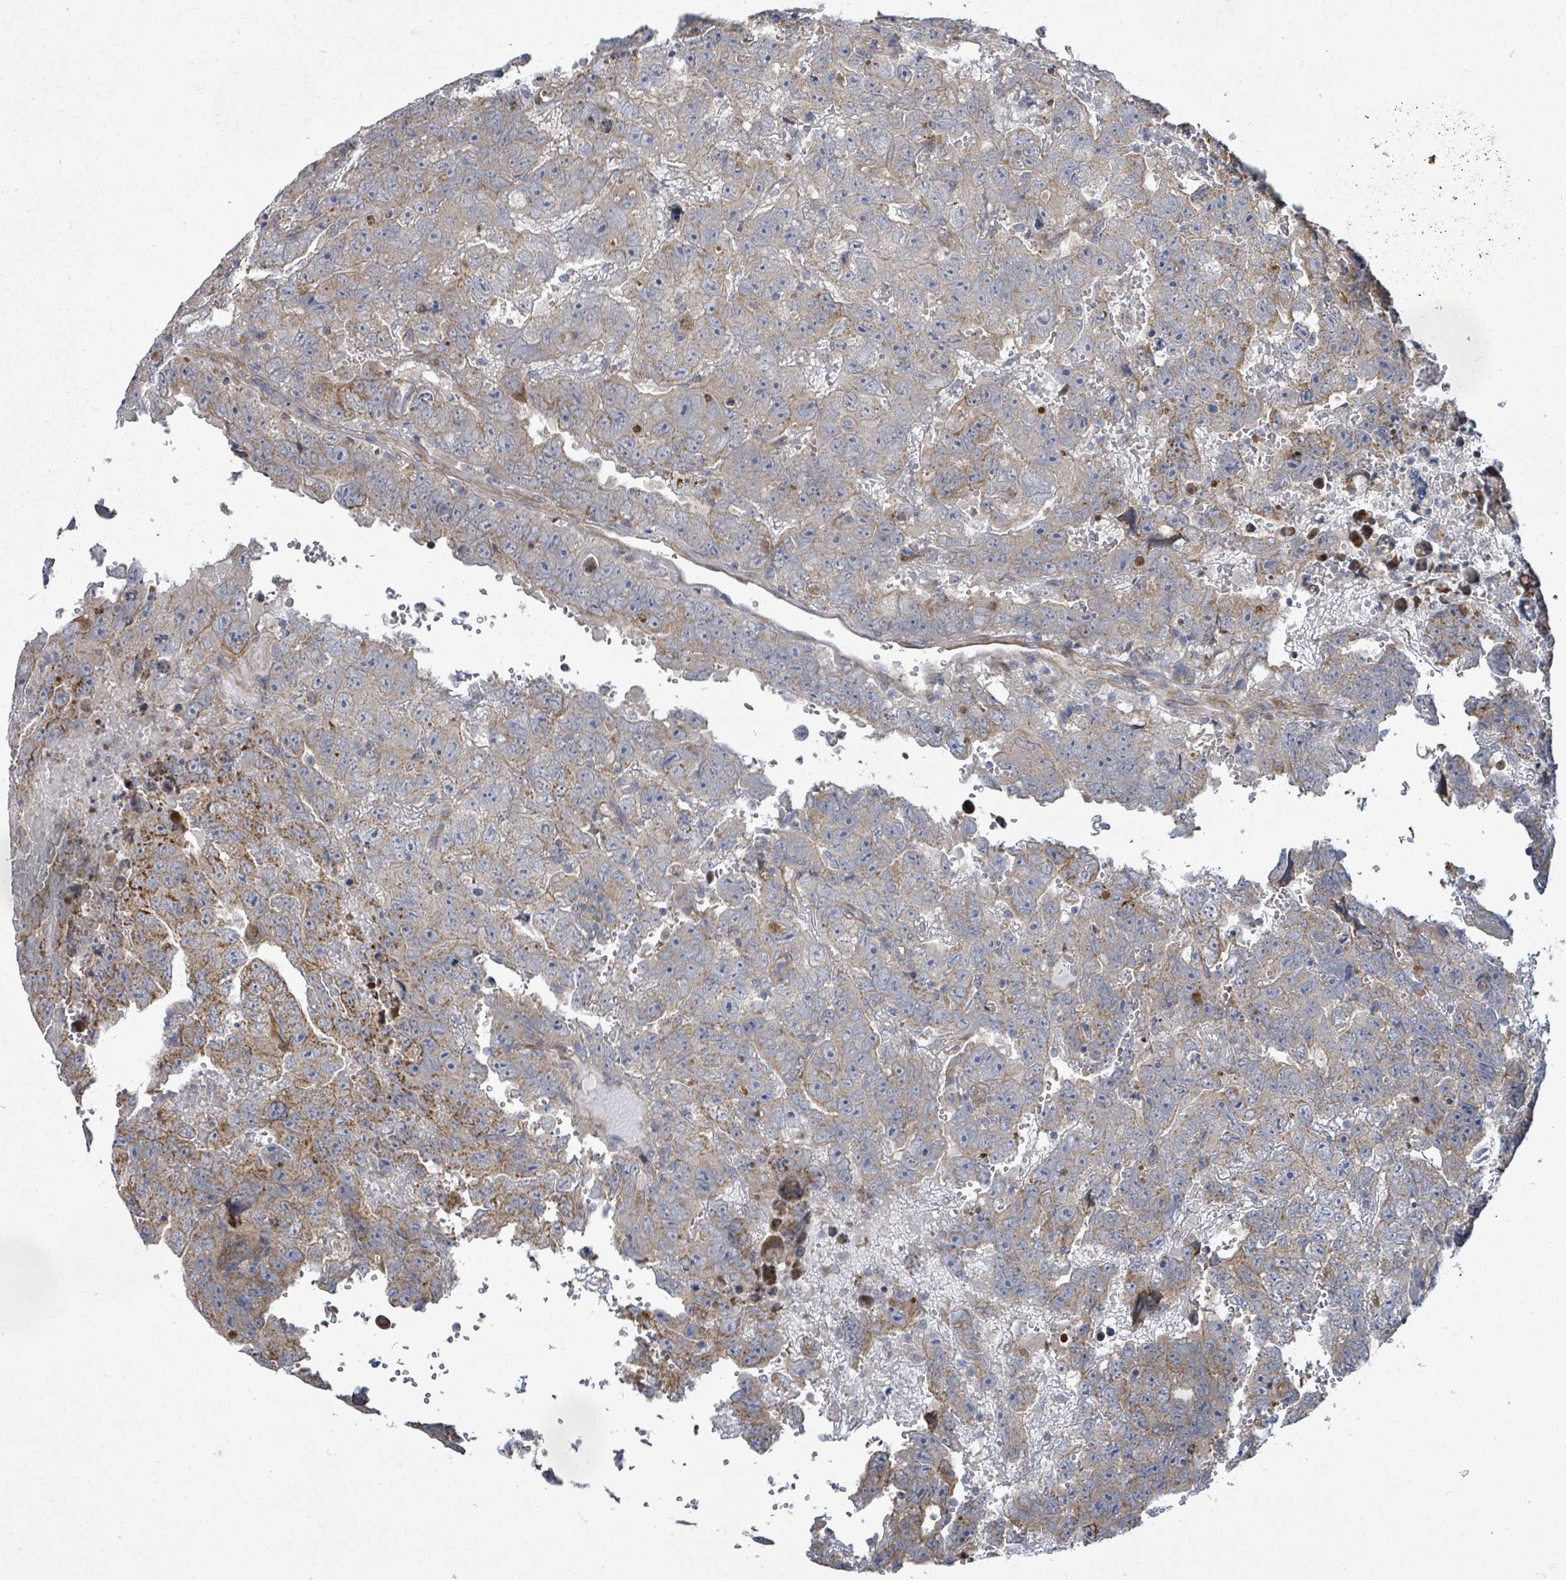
{"staining": {"intensity": "moderate", "quantity": "25%-75%", "location": "cytoplasmic/membranous"}, "tissue": "testis cancer", "cell_type": "Tumor cells", "image_type": "cancer", "snomed": [{"axis": "morphology", "description": "Carcinoma, Embryonal, NOS"}, {"axis": "topography", "description": "Testis"}], "caption": "IHC (DAB) staining of human embryonal carcinoma (testis) displays moderate cytoplasmic/membranous protein staining in about 25%-75% of tumor cells.", "gene": "KBTBD11", "patient": {"sex": "male", "age": 45}}